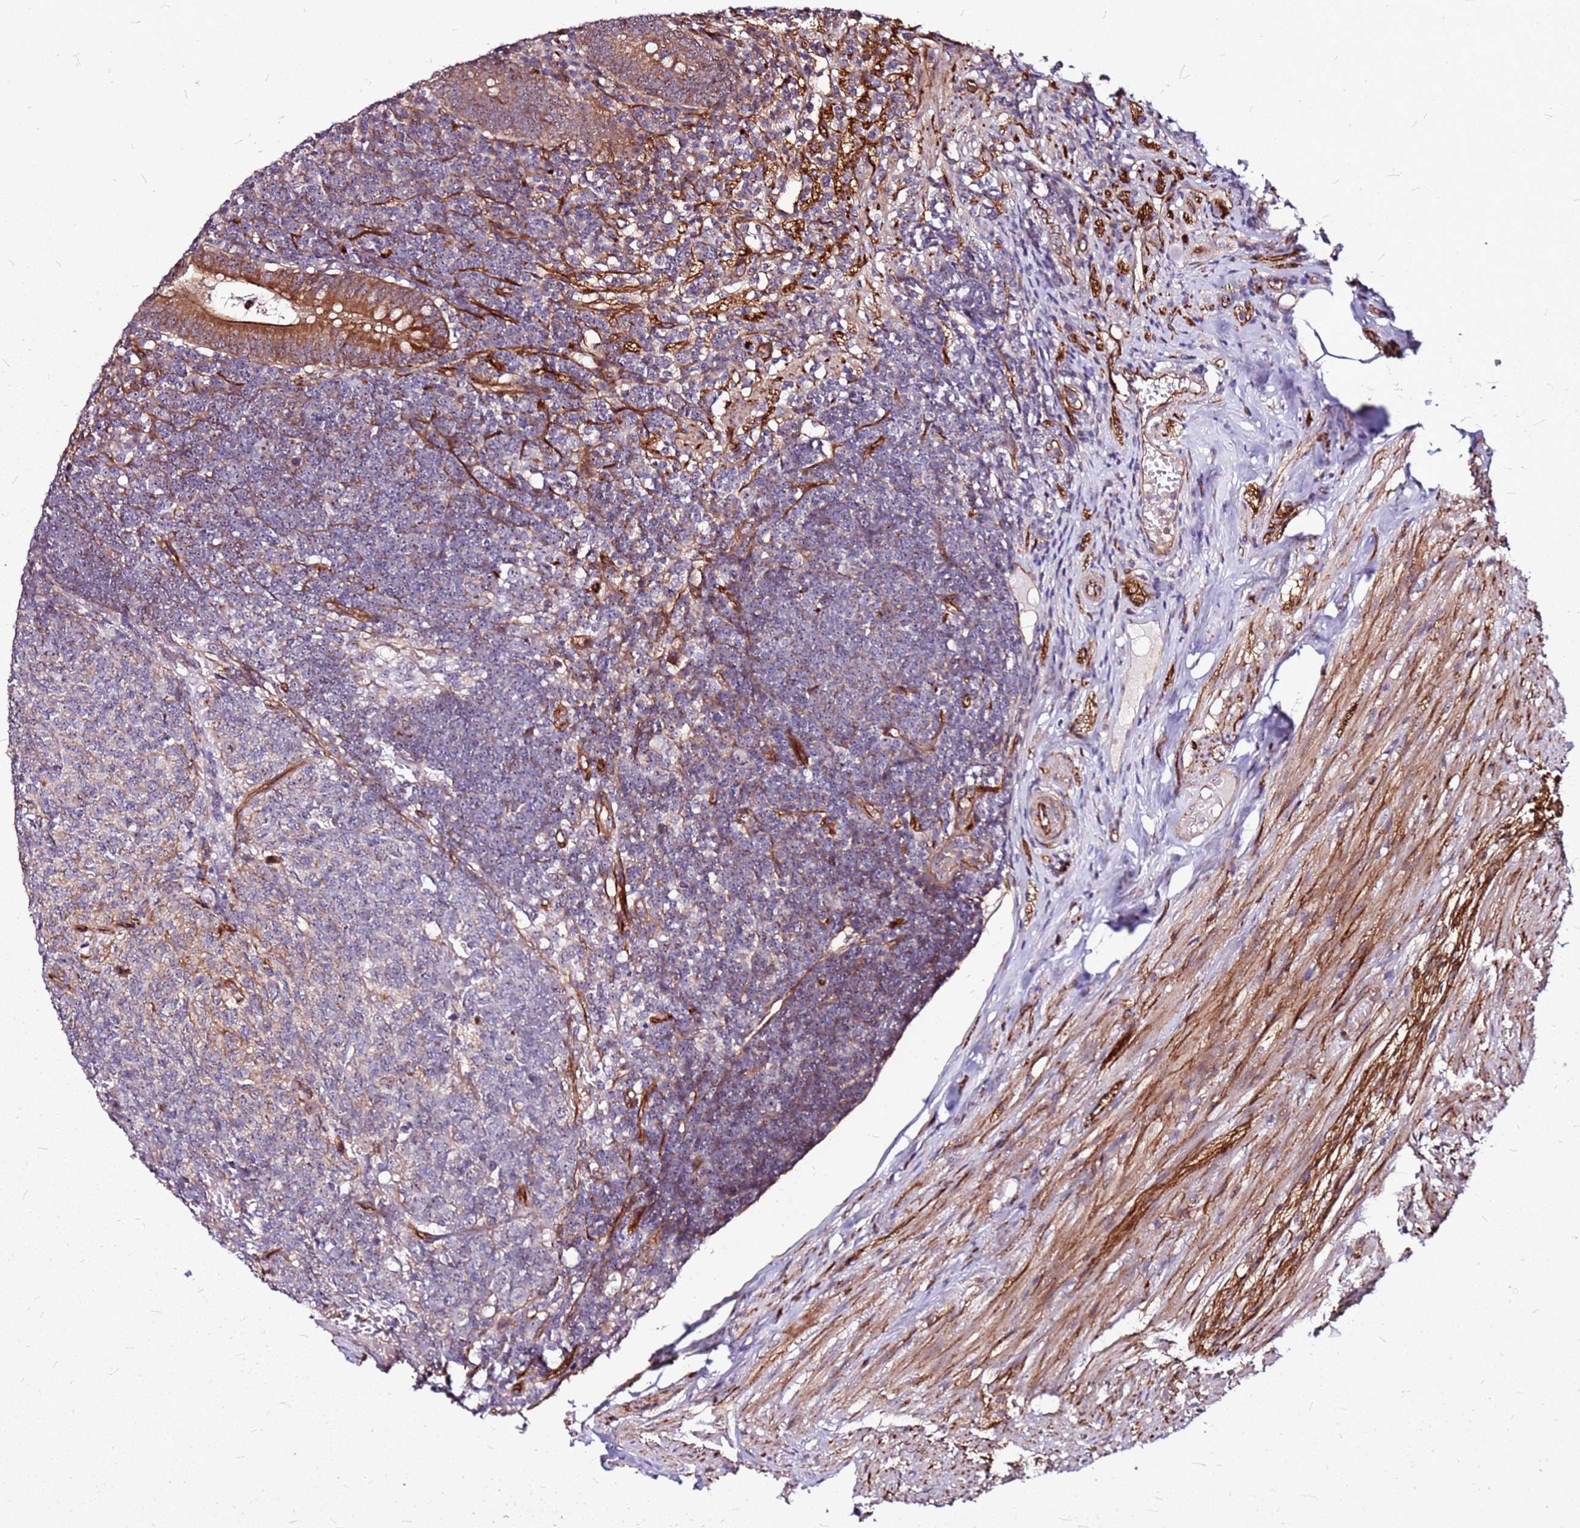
{"staining": {"intensity": "strong", "quantity": ">75%", "location": "cytoplasmic/membranous,nuclear"}, "tissue": "appendix", "cell_type": "Glandular cells", "image_type": "normal", "snomed": [{"axis": "morphology", "description": "Normal tissue, NOS"}, {"axis": "topography", "description": "Appendix"}], "caption": "A brown stain shows strong cytoplasmic/membranous,nuclear positivity of a protein in glandular cells of benign human appendix. (IHC, brightfield microscopy, high magnification).", "gene": "TOPAZ1", "patient": {"sex": "male", "age": 83}}